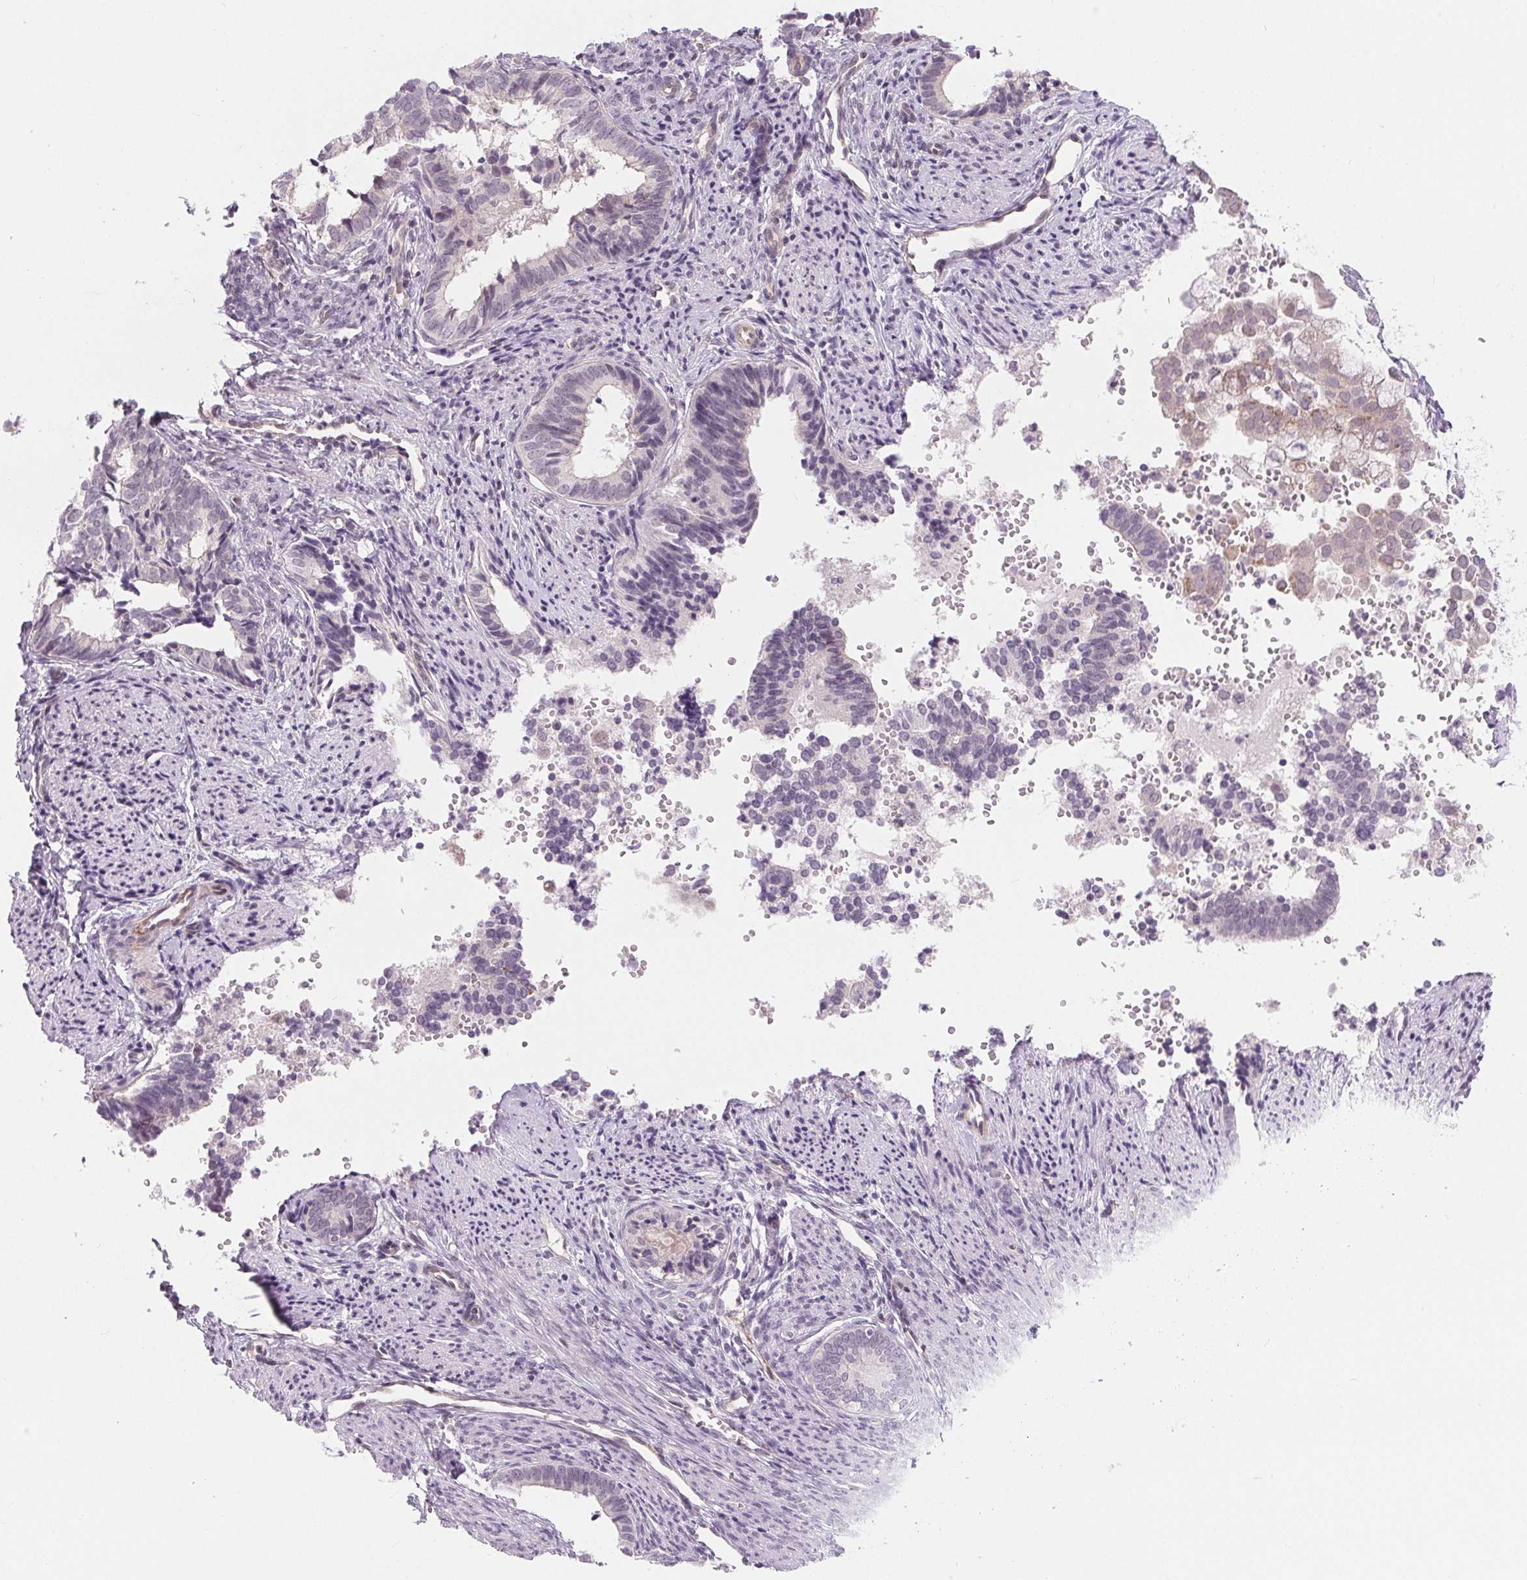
{"staining": {"intensity": "negative", "quantity": "none", "location": "none"}, "tissue": "endometrial cancer", "cell_type": "Tumor cells", "image_type": "cancer", "snomed": [{"axis": "morphology", "description": "Adenocarcinoma, NOS"}, {"axis": "topography", "description": "Endometrium"}], "caption": "This is an immunohistochemistry (IHC) micrograph of human adenocarcinoma (endometrial). There is no expression in tumor cells.", "gene": "CFC1", "patient": {"sex": "female", "age": 75}}